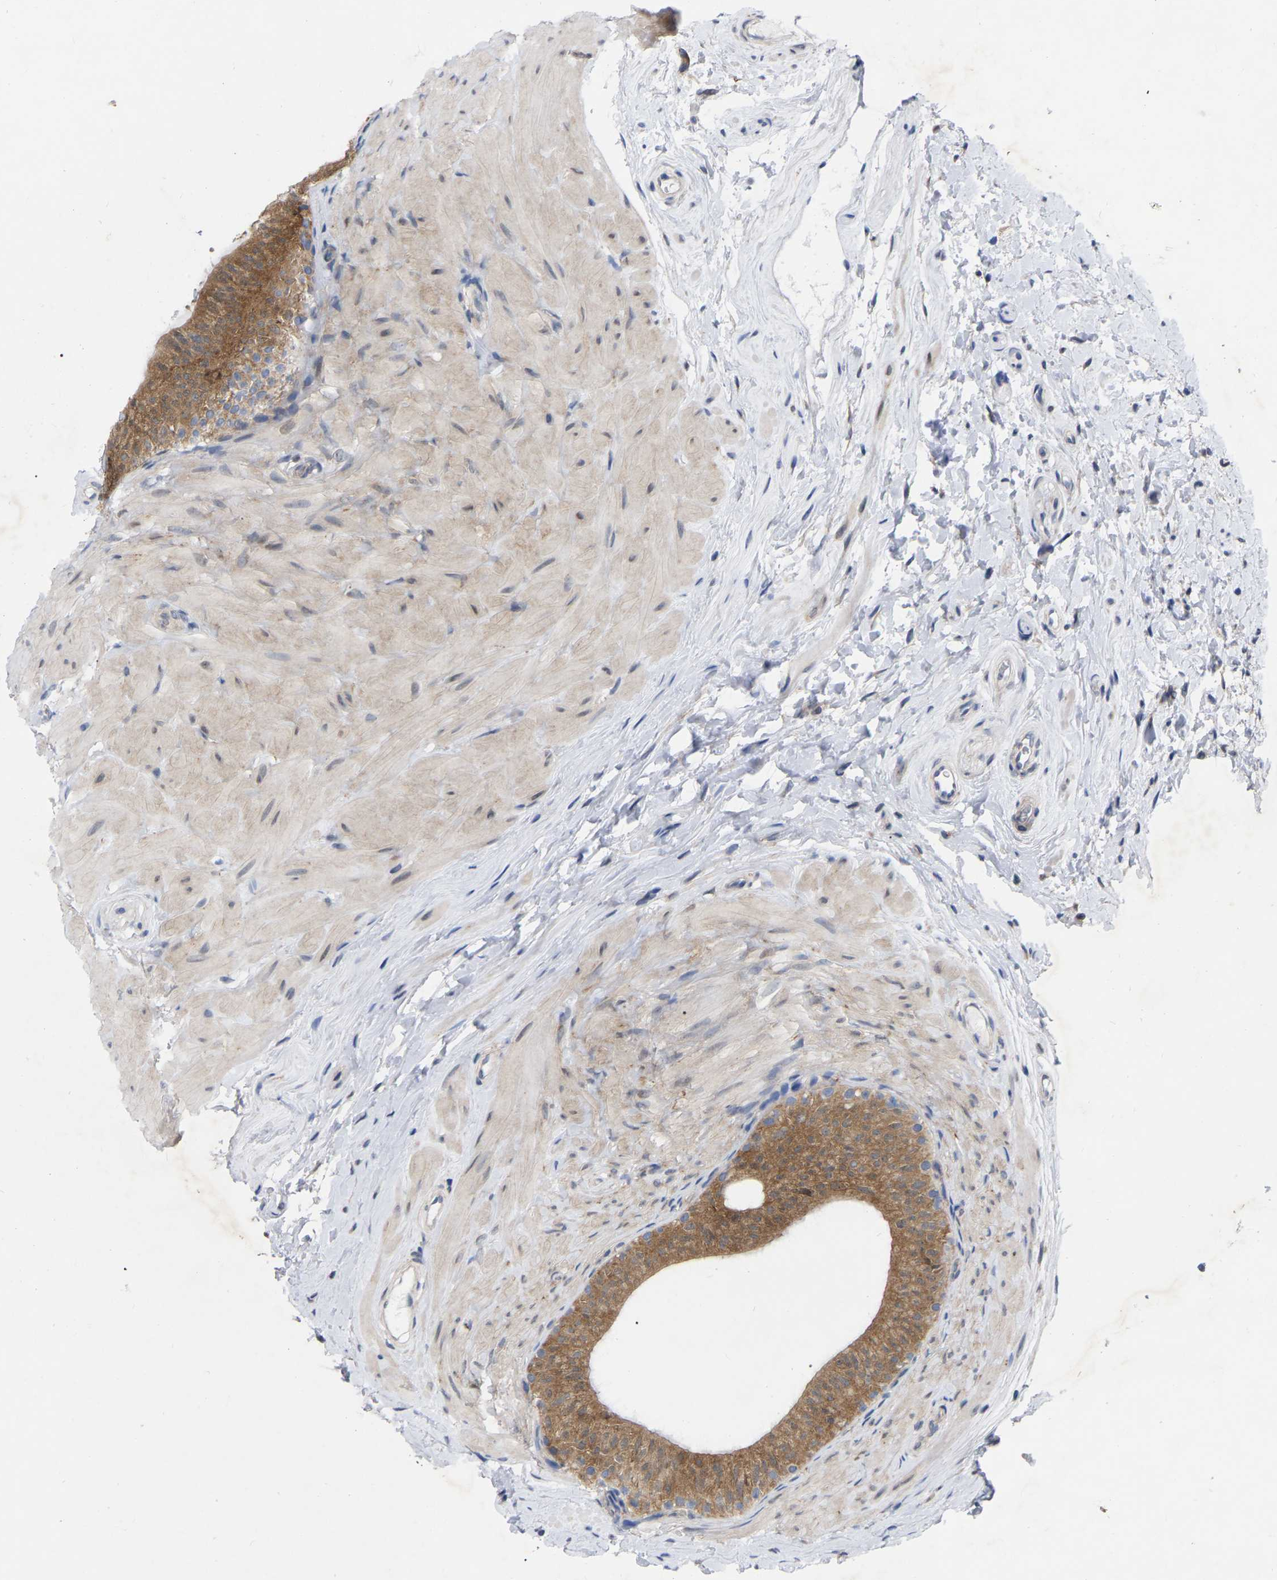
{"staining": {"intensity": "moderate", "quantity": ">75%", "location": "cytoplasmic/membranous"}, "tissue": "epididymis", "cell_type": "Glandular cells", "image_type": "normal", "snomed": [{"axis": "morphology", "description": "Normal tissue, NOS"}, {"axis": "topography", "description": "Epididymis"}], "caption": "Normal epididymis shows moderate cytoplasmic/membranous staining in about >75% of glandular cells, visualized by immunohistochemistry. The staining was performed using DAB to visualize the protein expression in brown, while the nuclei were stained in blue with hematoxylin (Magnification: 20x).", "gene": "UBE4B", "patient": {"sex": "male", "age": 34}}